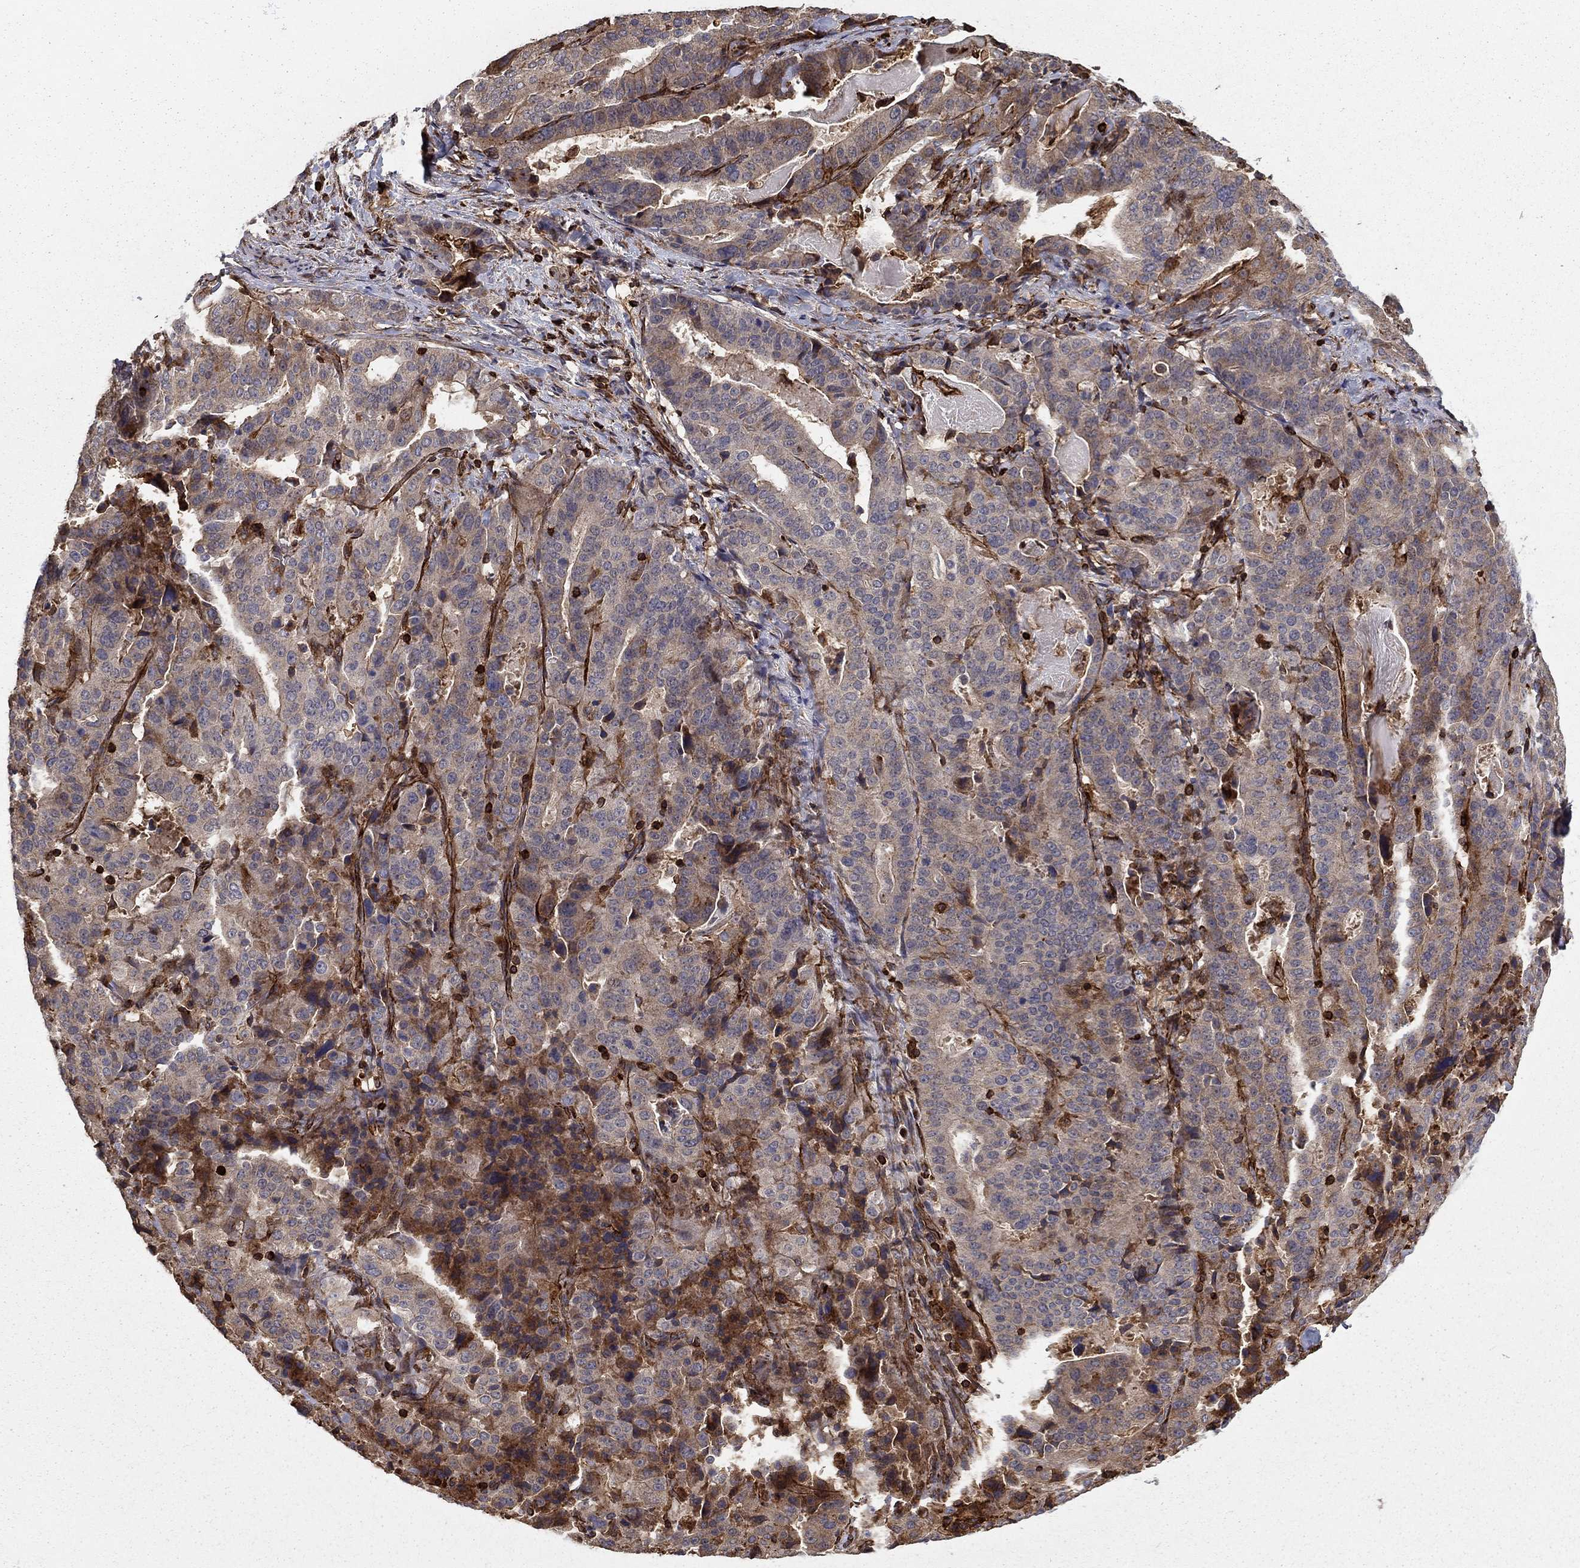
{"staining": {"intensity": "strong", "quantity": "<25%", "location": "cytoplasmic/membranous"}, "tissue": "stomach cancer", "cell_type": "Tumor cells", "image_type": "cancer", "snomed": [{"axis": "morphology", "description": "Adenocarcinoma, NOS"}, {"axis": "topography", "description": "Stomach"}], "caption": "This histopathology image exhibits immunohistochemistry staining of human stomach cancer (adenocarcinoma), with medium strong cytoplasmic/membranous expression in approximately <25% of tumor cells.", "gene": "ADM", "patient": {"sex": "male", "age": 48}}